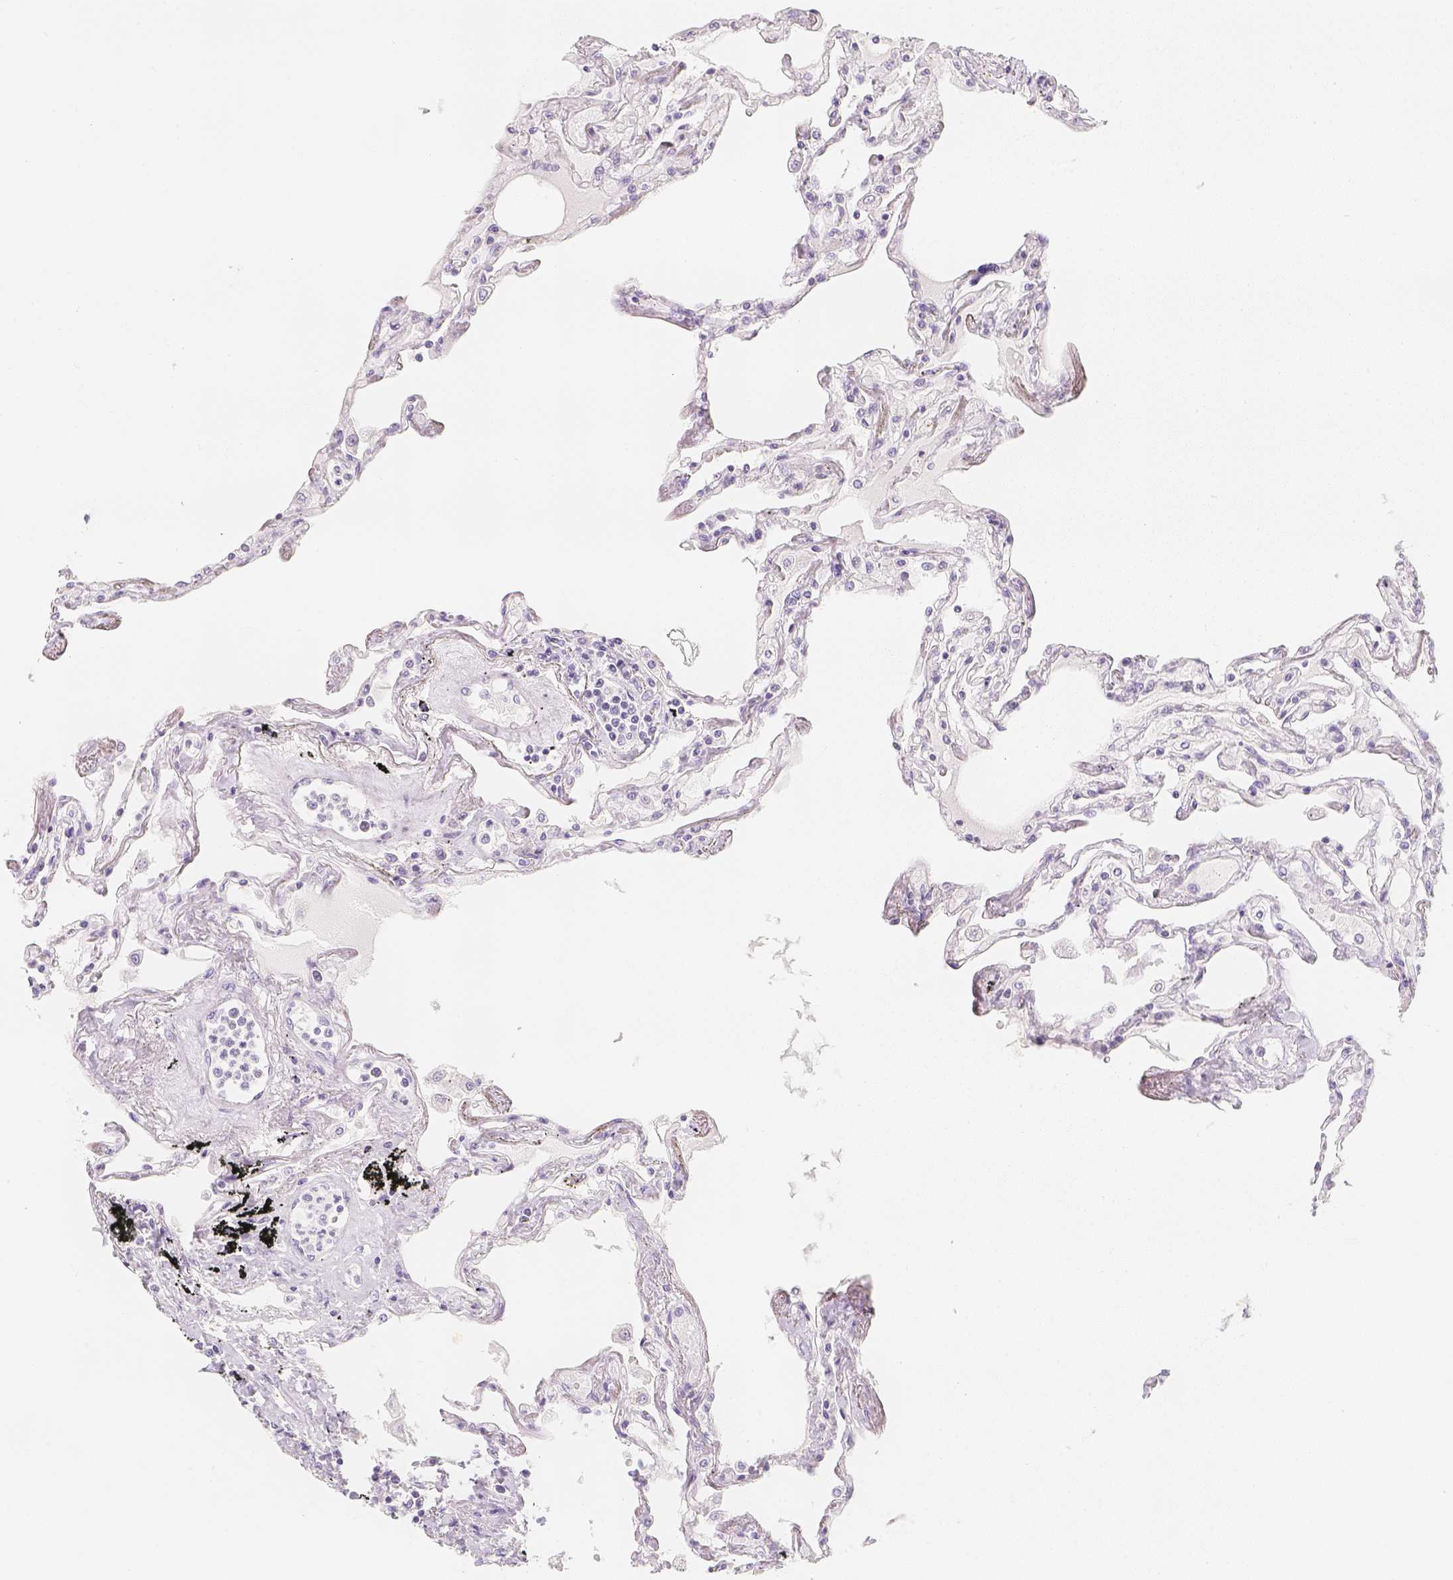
{"staining": {"intensity": "negative", "quantity": "none", "location": "none"}, "tissue": "lung", "cell_type": "Alveolar cells", "image_type": "normal", "snomed": [{"axis": "morphology", "description": "Normal tissue, NOS"}, {"axis": "morphology", "description": "Adenocarcinoma, NOS"}, {"axis": "topography", "description": "Cartilage tissue"}, {"axis": "topography", "description": "Lung"}], "caption": "Alveolar cells are negative for brown protein staining in unremarkable lung. (Stains: DAB (3,3'-diaminobenzidine) IHC with hematoxylin counter stain, Microscopy: brightfield microscopy at high magnification).", "gene": "SLC18A1", "patient": {"sex": "female", "age": 67}}